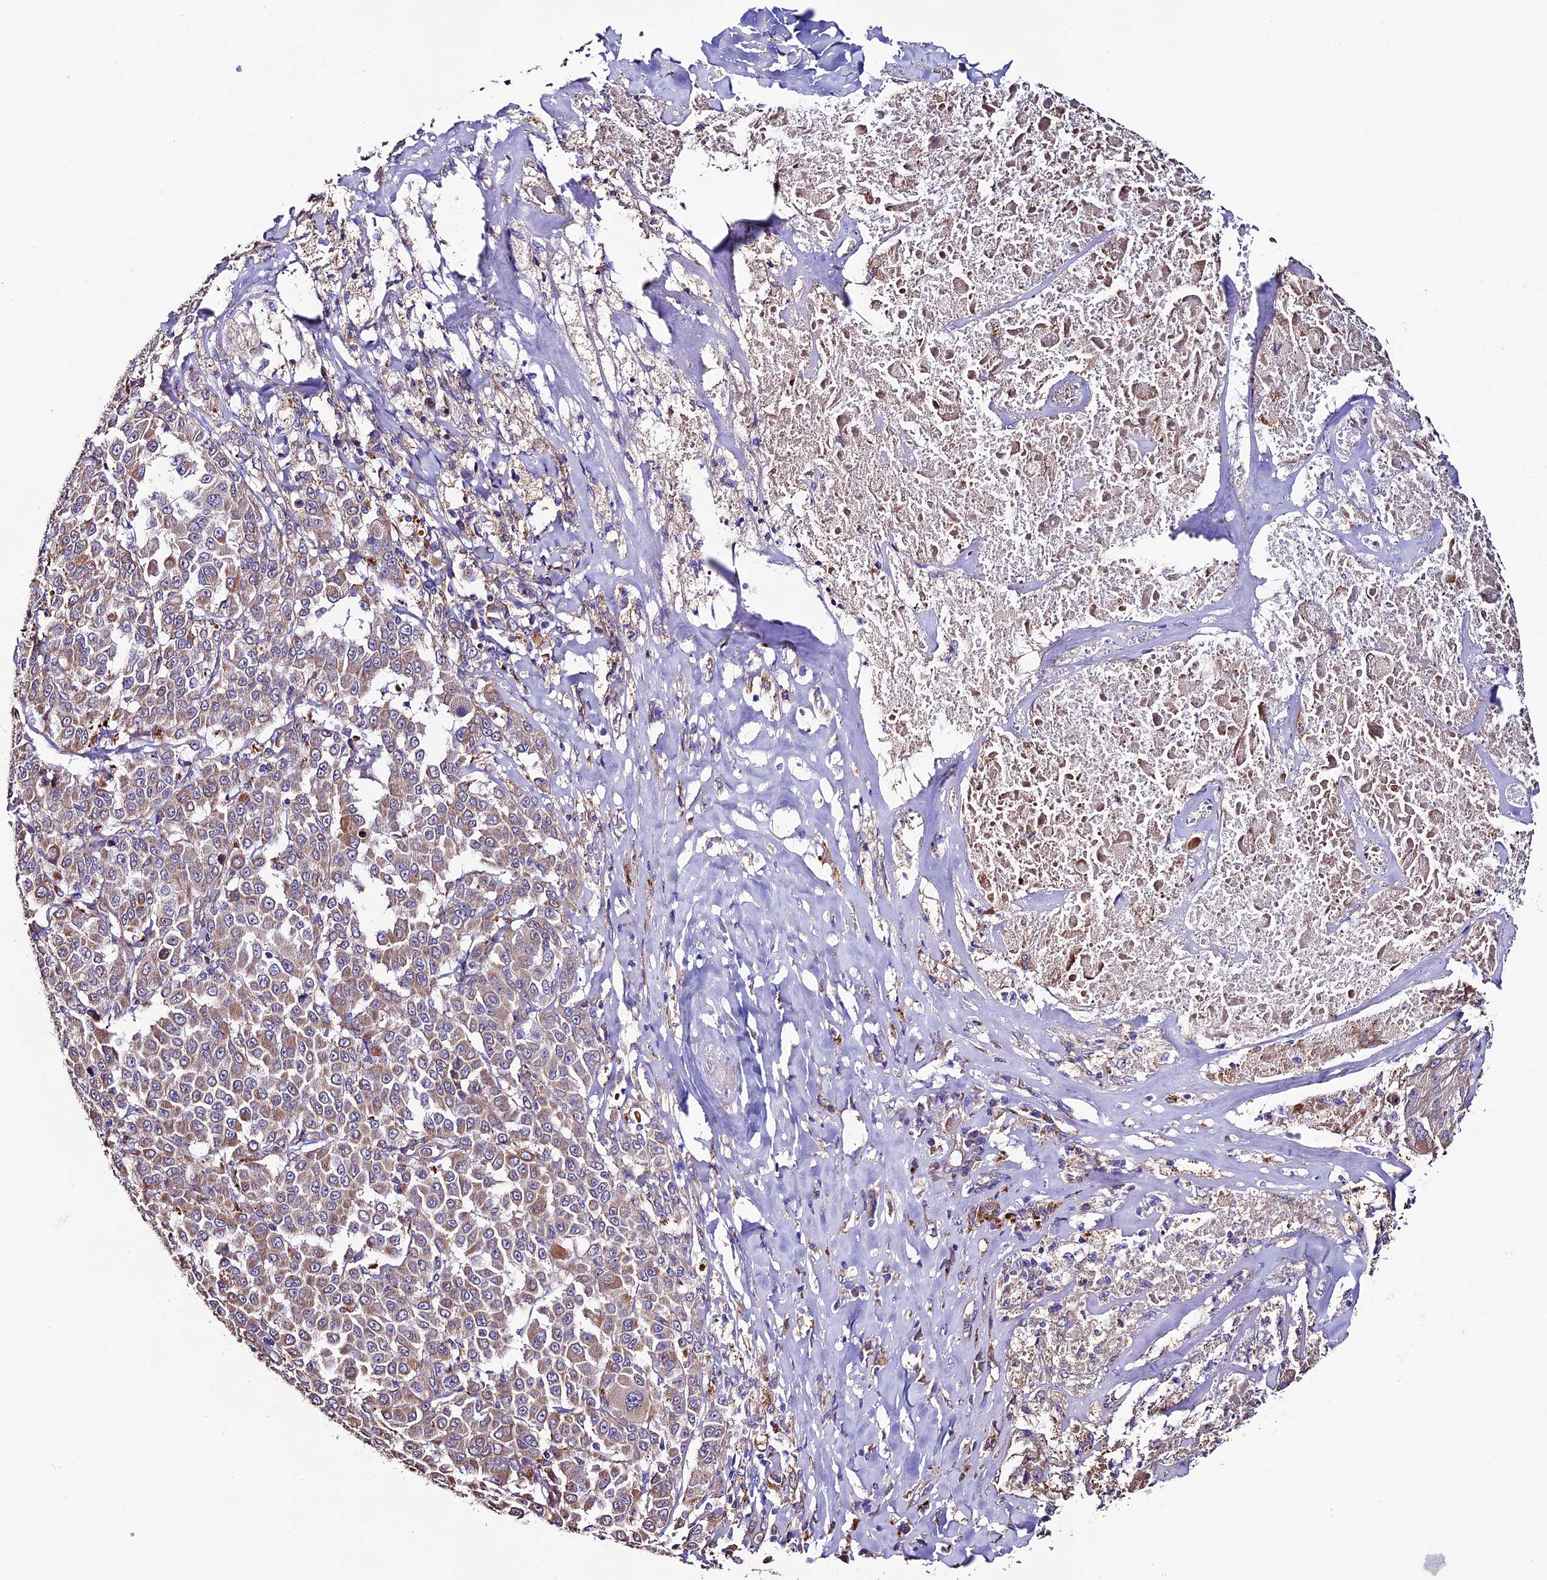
{"staining": {"intensity": "weak", "quantity": ">75%", "location": "cytoplasmic/membranous"}, "tissue": "melanoma", "cell_type": "Tumor cells", "image_type": "cancer", "snomed": [{"axis": "morphology", "description": "Malignant melanoma, Metastatic site"}, {"axis": "topography", "description": "Lymph node"}], "caption": "Immunohistochemical staining of human melanoma reveals low levels of weak cytoplasmic/membranous positivity in about >75% of tumor cells. (DAB = brown stain, brightfield microscopy at high magnification).", "gene": "CLN5", "patient": {"sex": "male", "age": 62}}